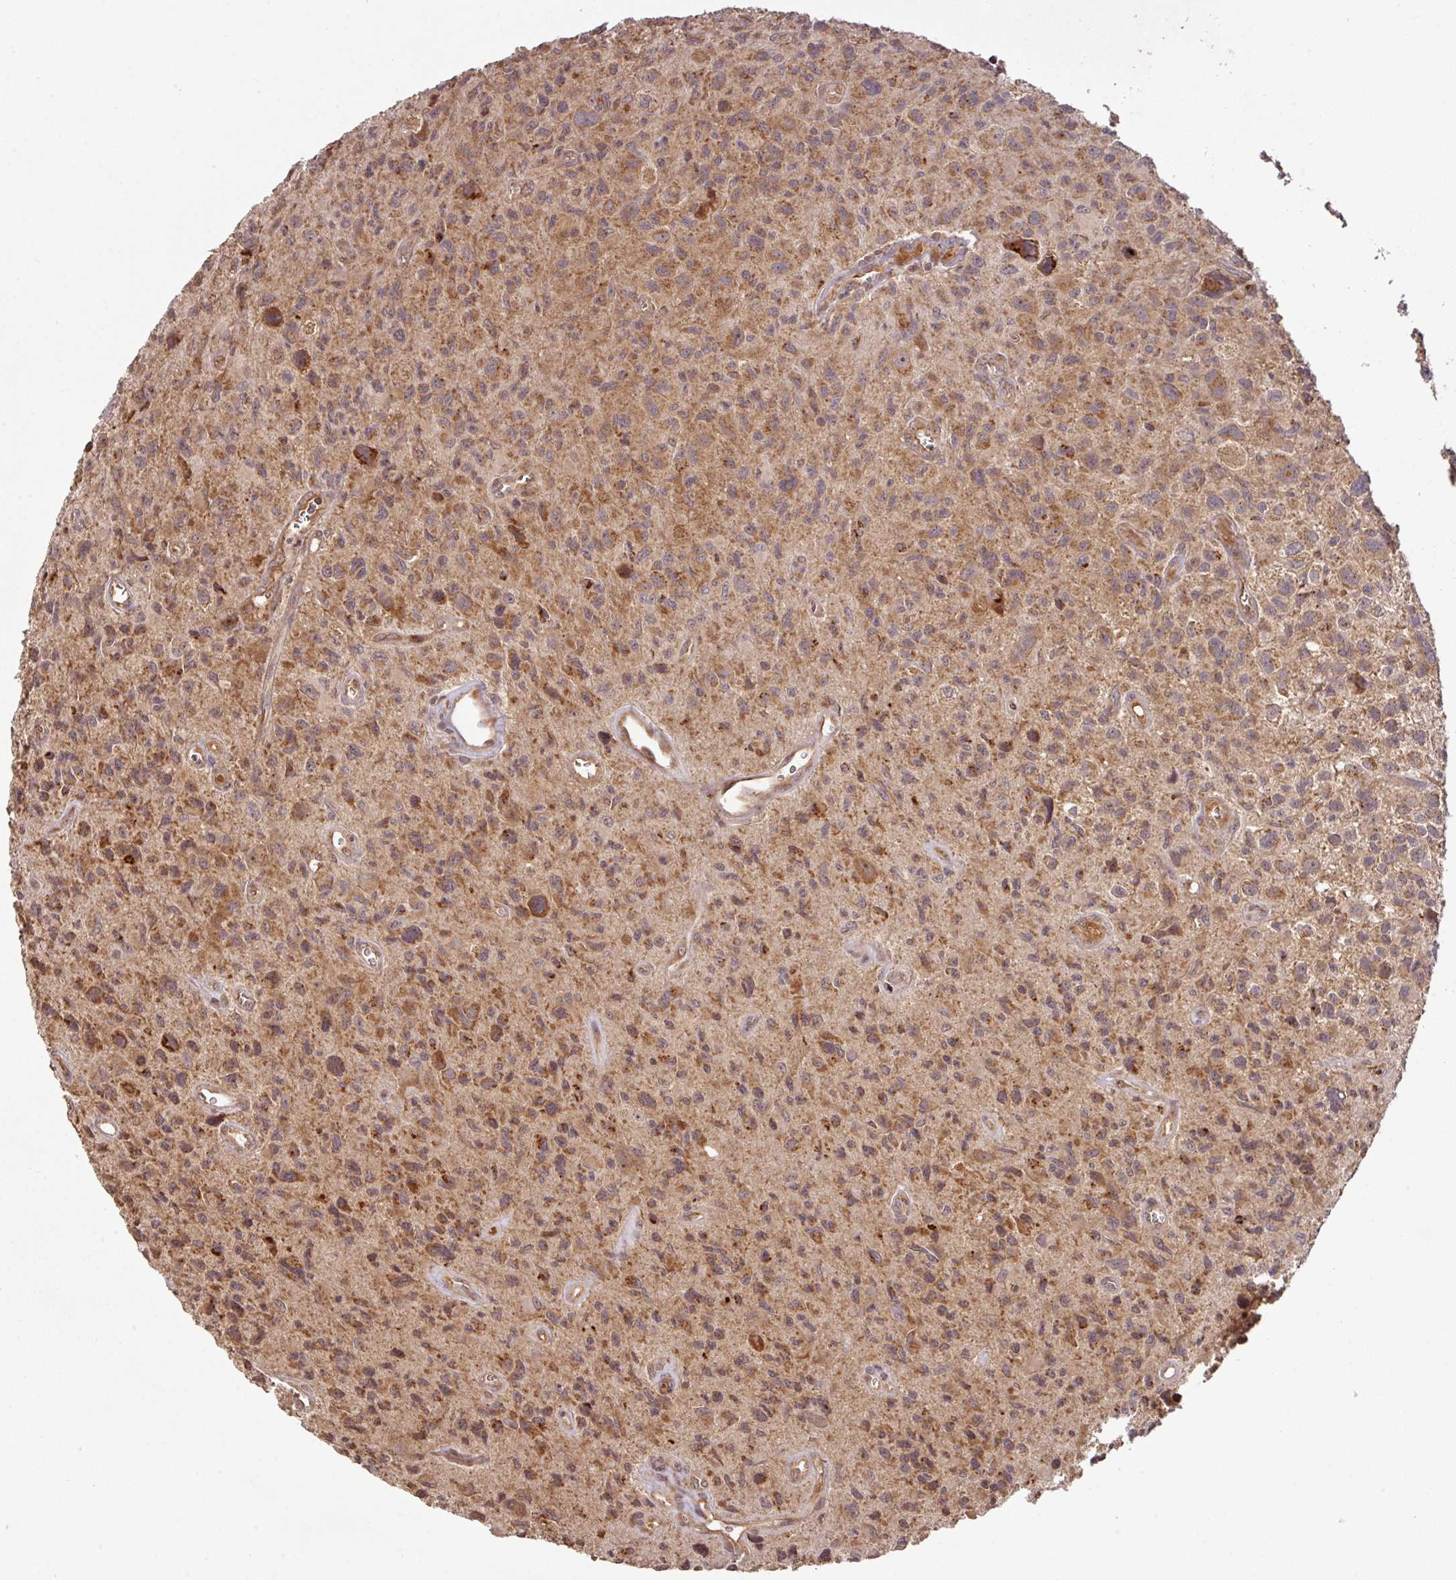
{"staining": {"intensity": "moderate", "quantity": ">75%", "location": "cytoplasmic/membranous"}, "tissue": "glioma", "cell_type": "Tumor cells", "image_type": "cancer", "snomed": [{"axis": "morphology", "description": "Glioma, malignant, High grade"}, {"axis": "topography", "description": "Brain"}], "caption": "A photomicrograph of human glioma stained for a protein reveals moderate cytoplasmic/membranous brown staining in tumor cells. The protein is shown in brown color, while the nuclei are stained blue.", "gene": "MRRF", "patient": {"sex": "male", "age": 76}}